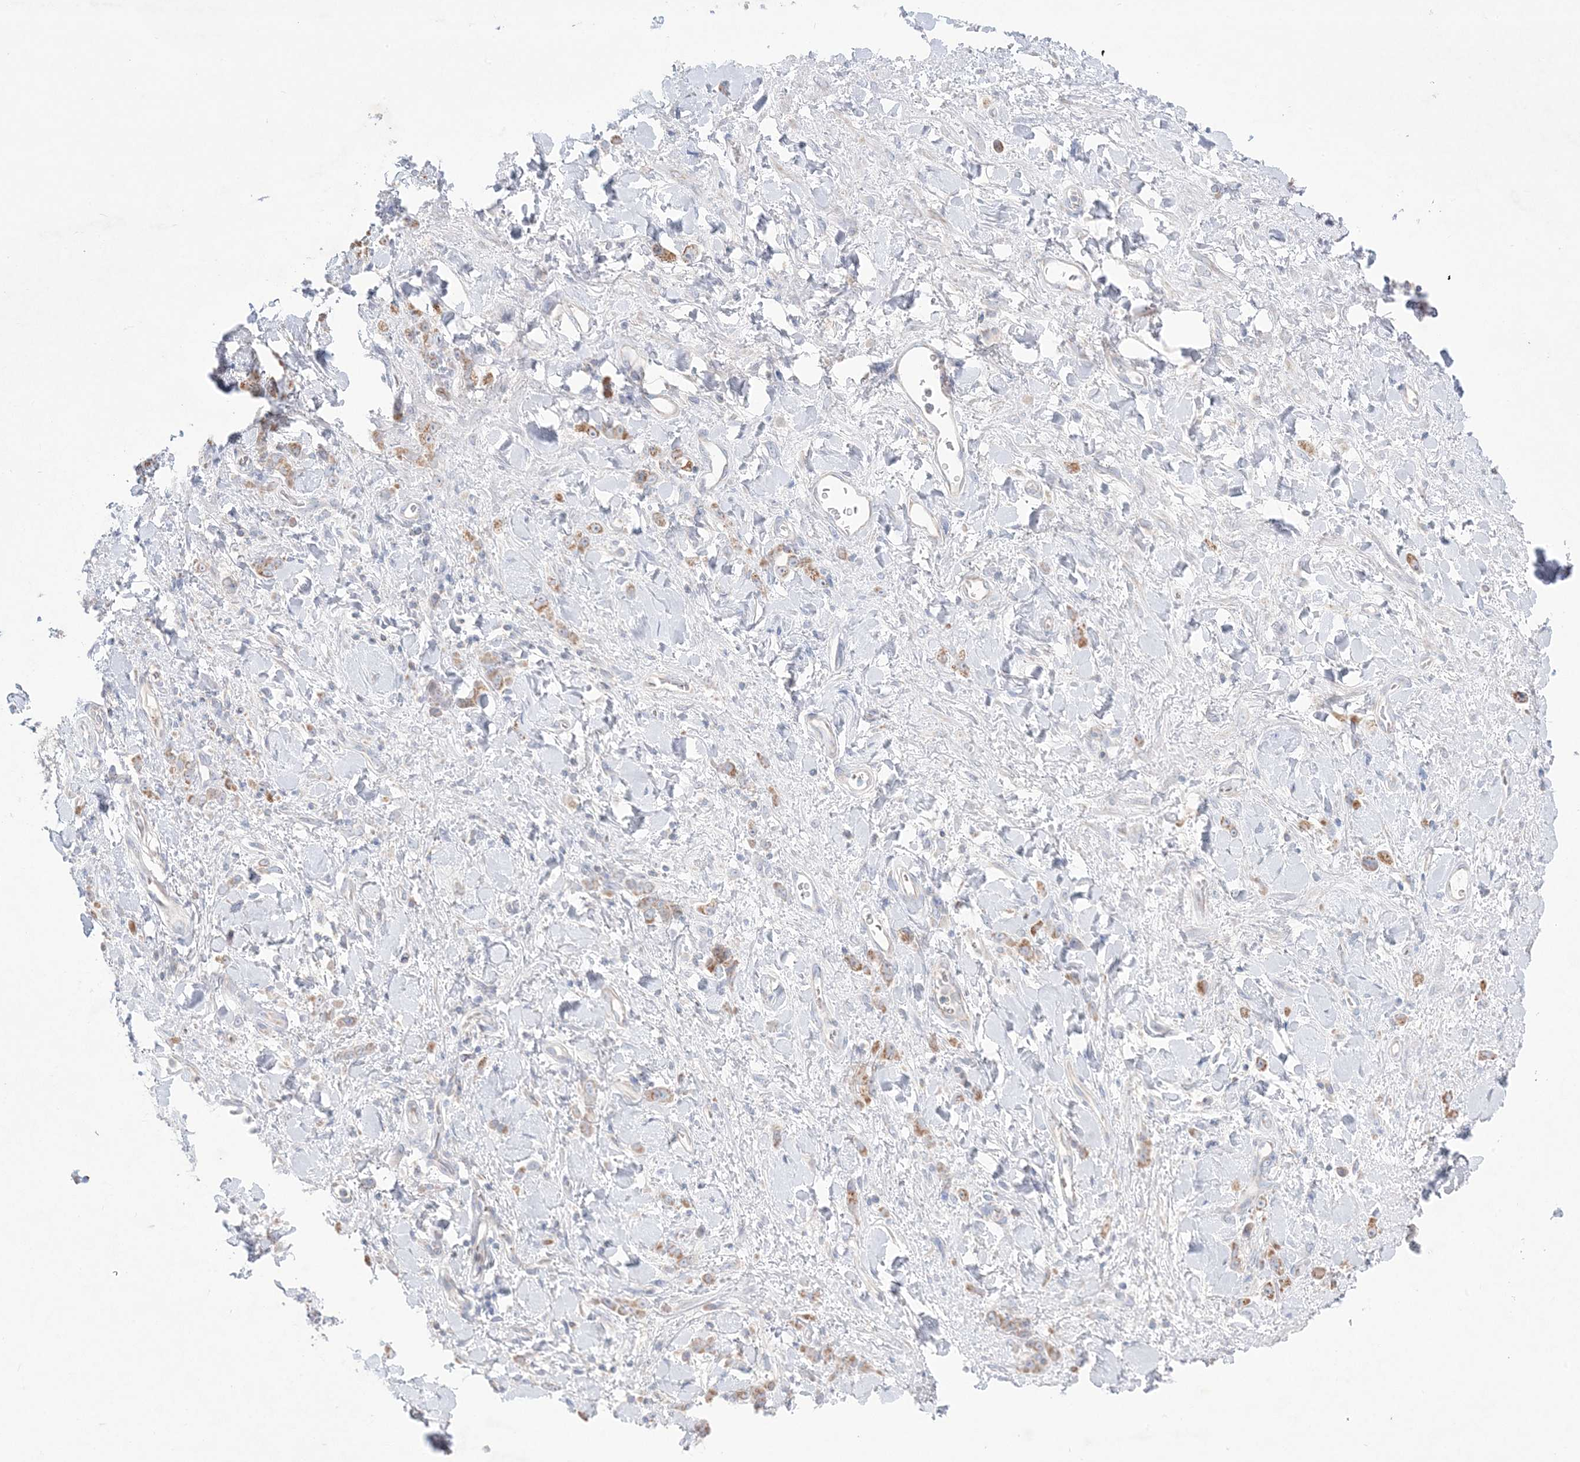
{"staining": {"intensity": "moderate", "quantity": ">75%", "location": "cytoplasmic/membranous"}, "tissue": "stomach cancer", "cell_type": "Tumor cells", "image_type": "cancer", "snomed": [{"axis": "morphology", "description": "Normal tissue, NOS"}, {"axis": "morphology", "description": "Adenocarcinoma, NOS"}, {"axis": "topography", "description": "Stomach"}], "caption": "The image demonstrates immunohistochemical staining of stomach adenocarcinoma. There is moderate cytoplasmic/membranous expression is identified in approximately >75% of tumor cells. Ihc stains the protein of interest in brown and the nuclei are stained blue.", "gene": "KCTD6", "patient": {"sex": "male", "age": 82}}